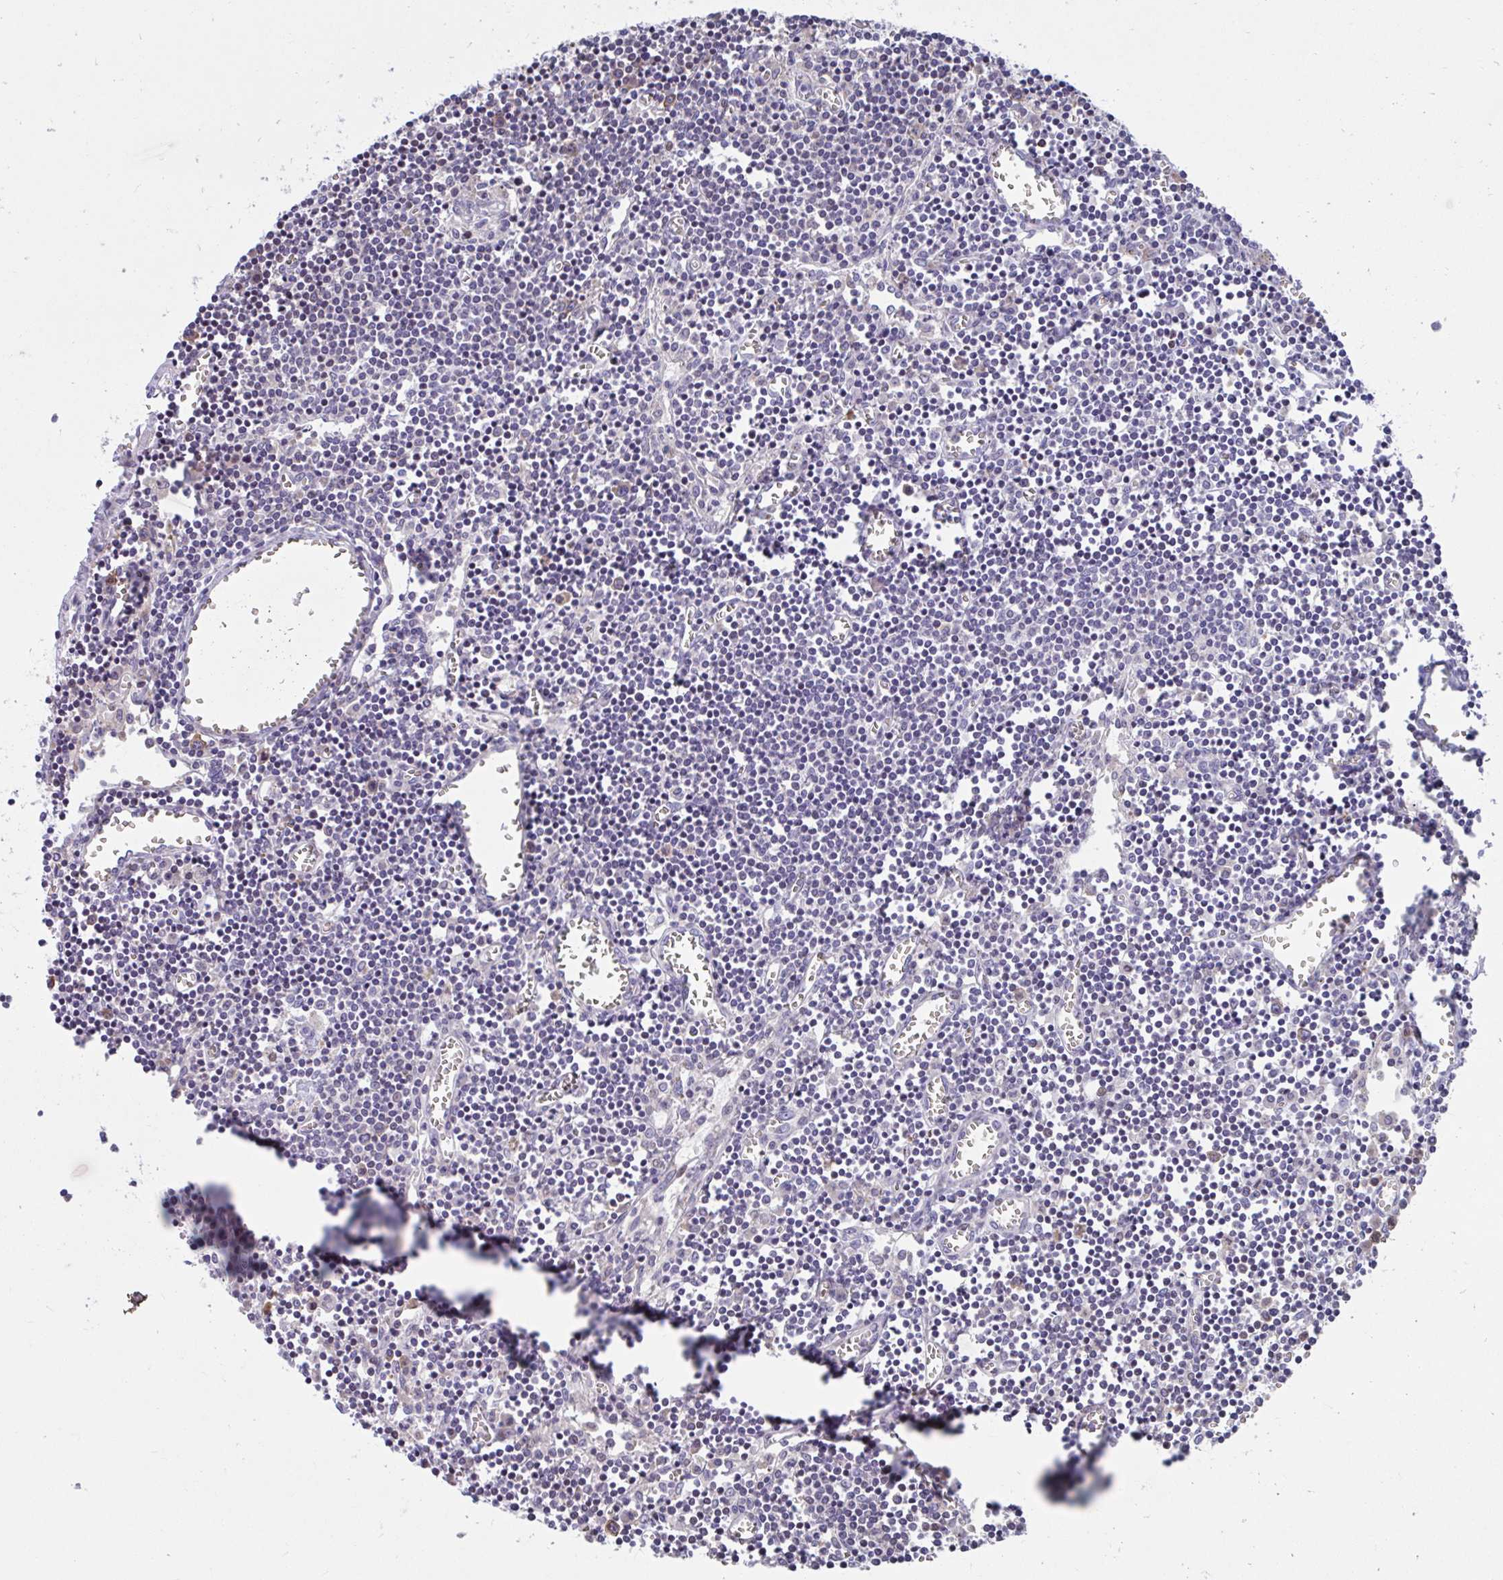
{"staining": {"intensity": "moderate", "quantity": "<25%", "location": "cytoplasmic/membranous"}, "tissue": "lymph node", "cell_type": "Germinal center cells", "image_type": "normal", "snomed": [{"axis": "morphology", "description": "Normal tissue, NOS"}, {"axis": "topography", "description": "Lymph node"}], "caption": "Unremarkable lymph node demonstrates moderate cytoplasmic/membranous positivity in approximately <25% of germinal center cells The protein of interest is shown in brown color, while the nuclei are stained blue..", "gene": "ZNF778", "patient": {"sex": "male", "age": 66}}